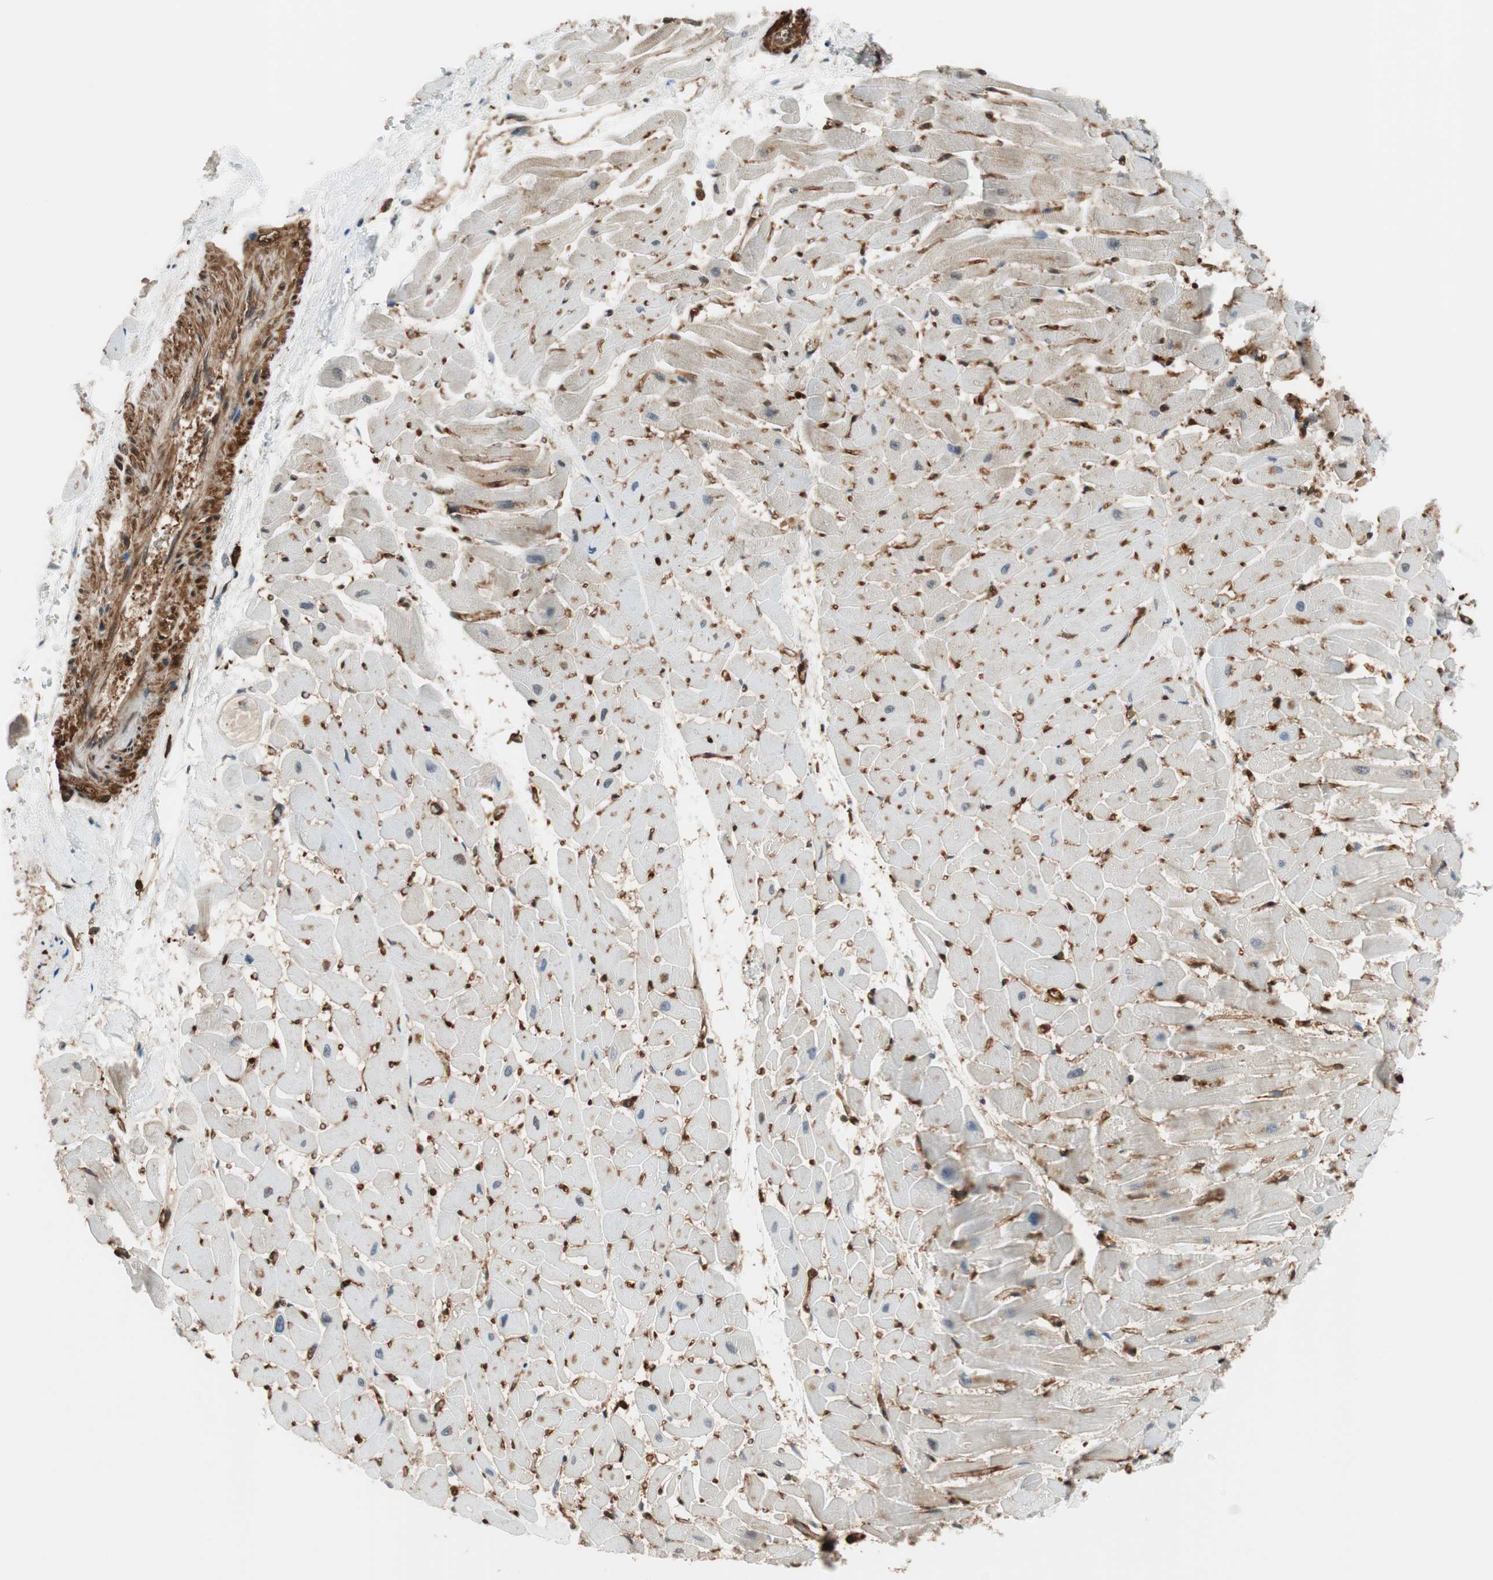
{"staining": {"intensity": "weak", "quantity": "<25%", "location": "cytoplasmic/membranous"}, "tissue": "heart muscle", "cell_type": "Cardiomyocytes", "image_type": "normal", "snomed": [{"axis": "morphology", "description": "Normal tissue, NOS"}, {"axis": "topography", "description": "Heart"}], "caption": "Human heart muscle stained for a protein using immunohistochemistry exhibits no positivity in cardiomyocytes.", "gene": "VASP", "patient": {"sex": "female", "age": 19}}